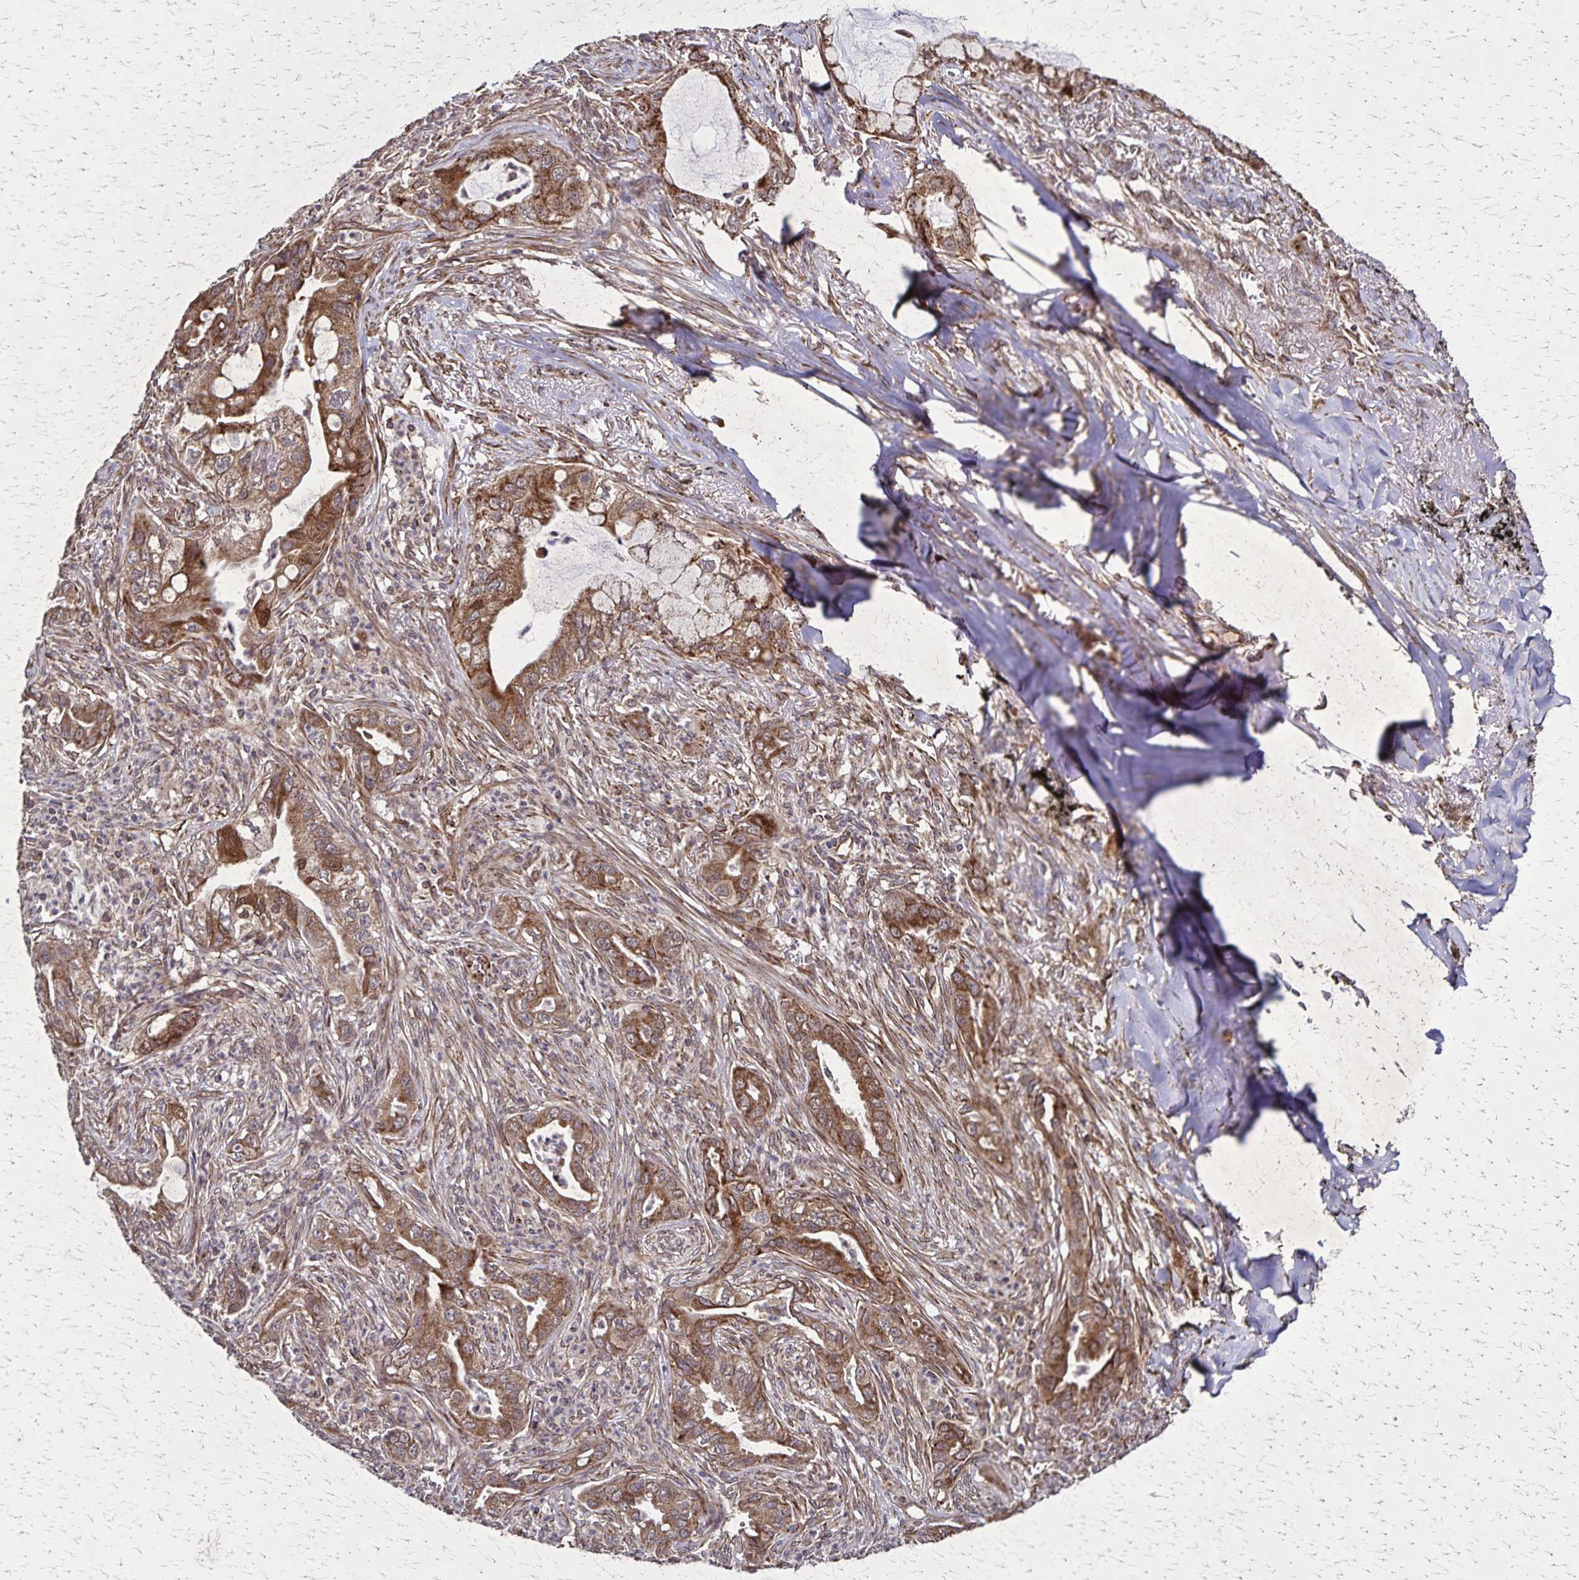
{"staining": {"intensity": "moderate", "quantity": ">75%", "location": "cytoplasmic/membranous"}, "tissue": "lung cancer", "cell_type": "Tumor cells", "image_type": "cancer", "snomed": [{"axis": "morphology", "description": "Adenocarcinoma, NOS"}, {"axis": "topography", "description": "Lung"}], "caption": "Protein expression analysis of lung cancer displays moderate cytoplasmic/membranous staining in approximately >75% of tumor cells. (DAB IHC with brightfield microscopy, high magnification).", "gene": "NFS1", "patient": {"sex": "male", "age": 65}}